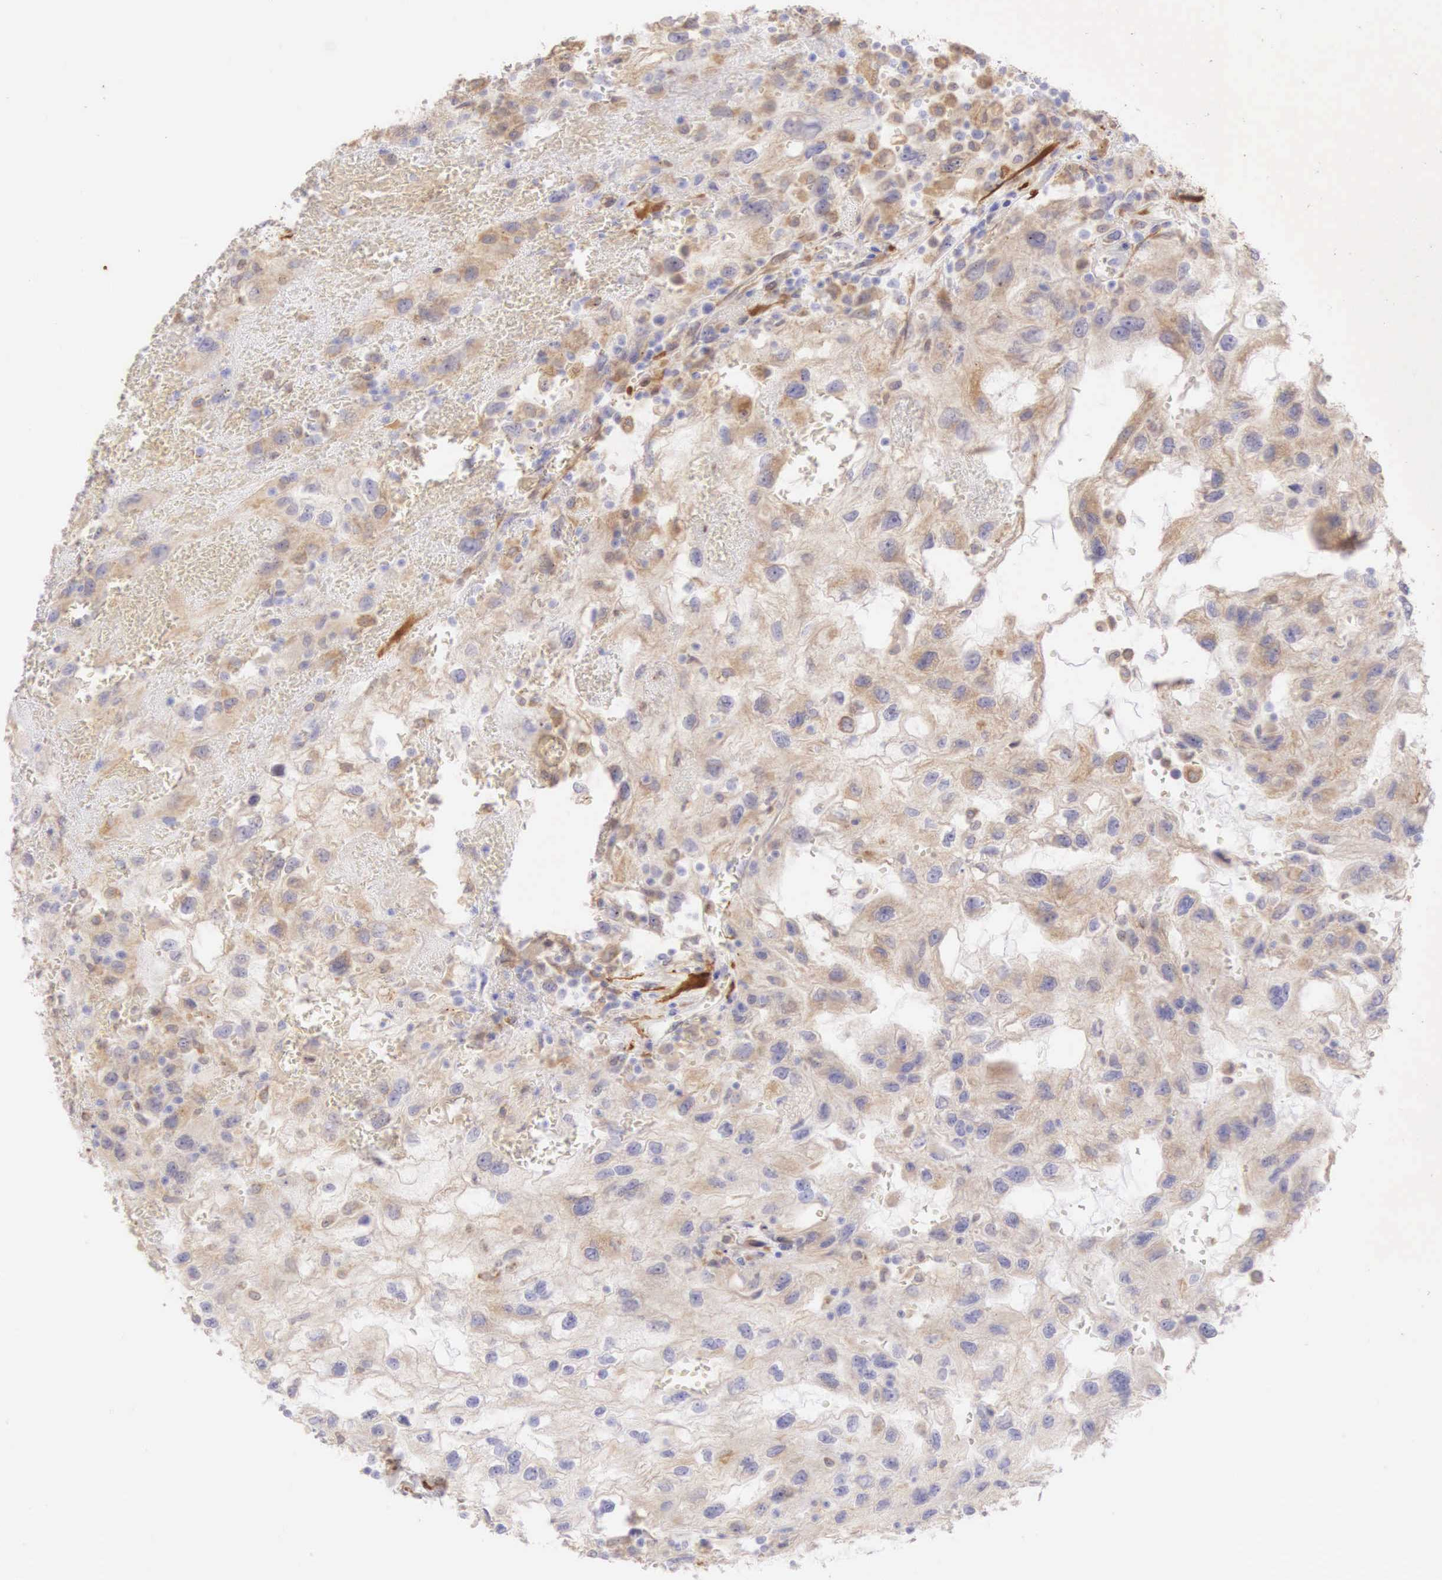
{"staining": {"intensity": "weak", "quantity": "<25%", "location": "cytoplasmic/membranous"}, "tissue": "renal cancer", "cell_type": "Tumor cells", "image_type": "cancer", "snomed": [{"axis": "morphology", "description": "Normal tissue, NOS"}, {"axis": "morphology", "description": "Adenocarcinoma, NOS"}, {"axis": "topography", "description": "Kidney"}], "caption": "High power microscopy photomicrograph of an immunohistochemistry (IHC) histopathology image of renal cancer, revealing no significant positivity in tumor cells. (Stains: DAB IHC with hematoxylin counter stain, Microscopy: brightfield microscopy at high magnification).", "gene": "CNN1", "patient": {"sex": "male", "age": 71}}